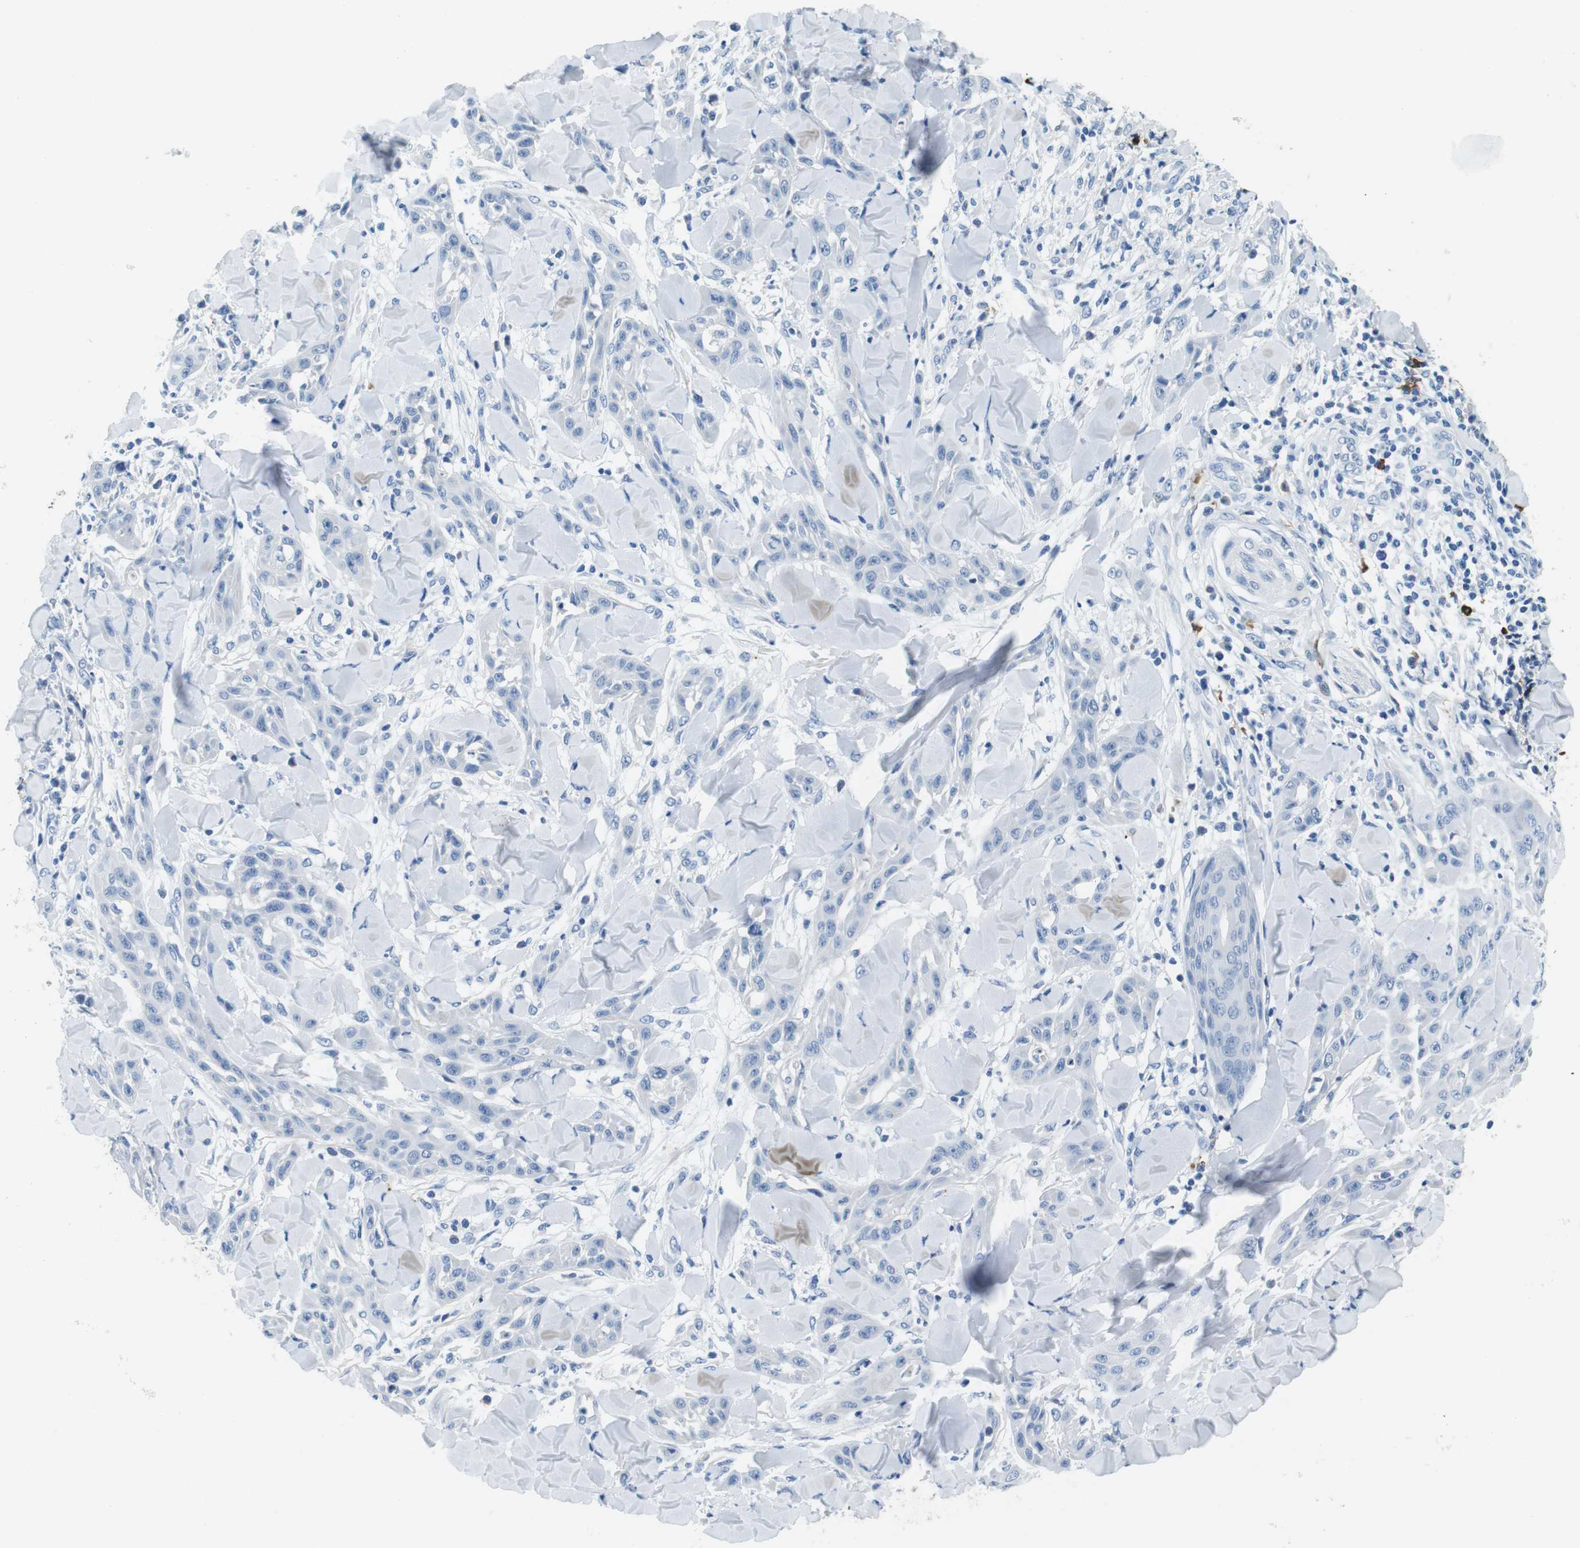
{"staining": {"intensity": "negative", "quantity": "none", "location": "none"}, "tissue": "skin cancer", "cell_type": "Tumor cells", "image_type": "cancer", "snomed": [{"axis": "morphology", "description": "Squamous cell carcinoma, NOS"}, {"axis": "topography", "description": "Skin"}], "caption": "Tumor cells are negative for brown protein staining in squamous cell carcinoma (skin).", "gene": "IGHD", "patient": {"sex": "male", "age": 24}}